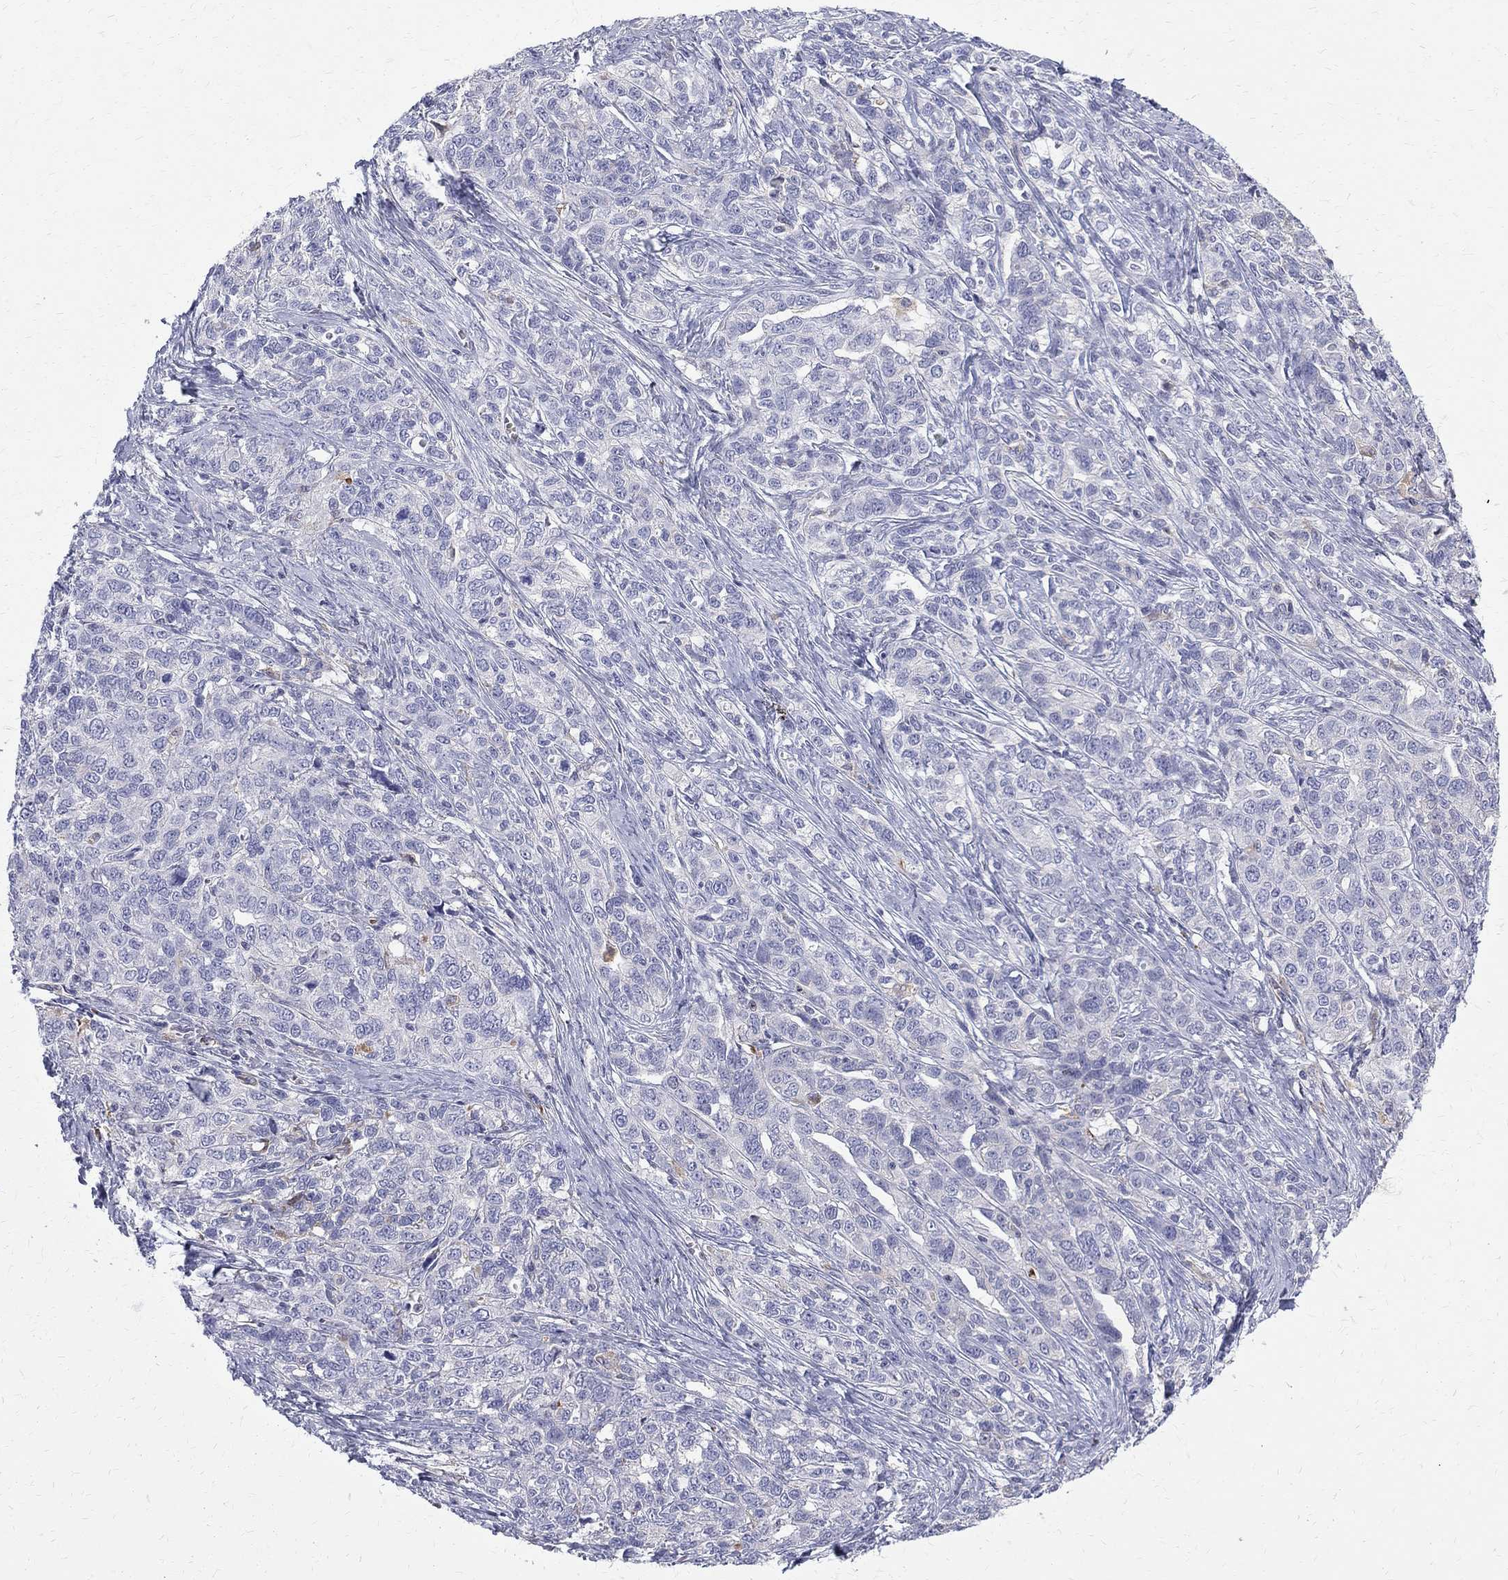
{"staining": {"intensity": "negative", "quantity": "none", "location": "none"}, "tissue": "ovarian cancer", "cell_type": "Tumor cells", "image_type": "cancer", "snomed": [{"axis": "morphology", "description": "Cystadenocarcinoma, serous, NOS"}, {"axis": "topography", "description": "Ovary"}], "caption": "Immunohistochemistry of ovarian serous cystadenocarcinoma demonstrates no staining in tumor cells. (DAB (3,3'-diaminobenzidine) IHC visualized using brightfield microscopy, high magnification).", "gene": "AGER", "patient": {"sex": "female", "age": 71}}